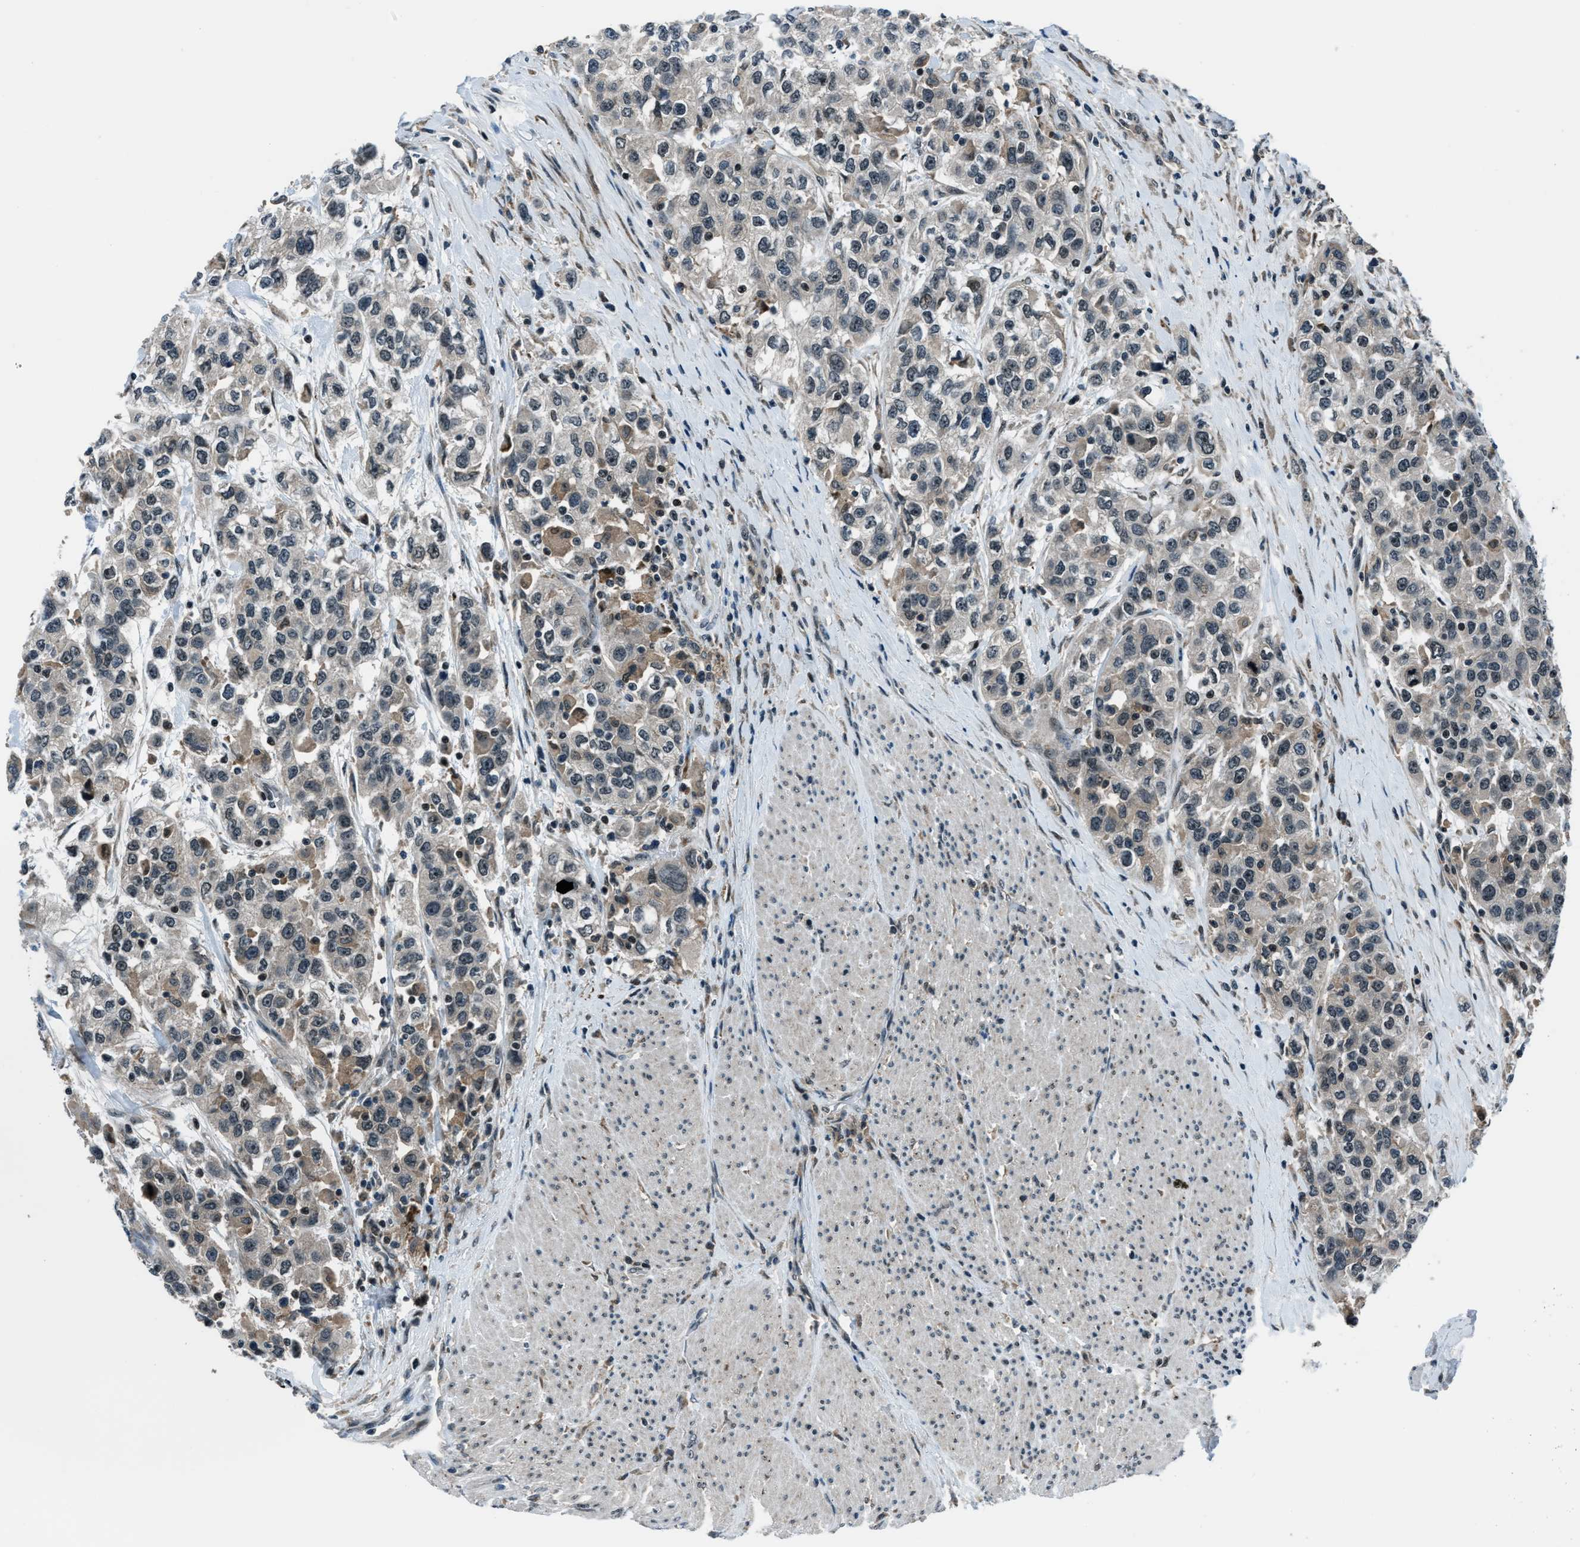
{"staining": {"intensity": "weak", "quantity": "<25%", "location": "cytoplasmic/membranous,nuclear"}, "tissue": "urothelial cancer", "cell_type": "Tumor cells", "image_type": "cancer", "snomed": [{"axis": "morphology", "description": "Urothelial carcinoma, High grade"}, {"axis": "topography", "description": "Urinary bladder"}], "caption": "Urothelial carcinoma (high-grade) was stained to show a protein in brown. There is no significant positivity in tumor cells.", "gene": "ACTL9", "patient": {"sex": "female", "age": 80}}